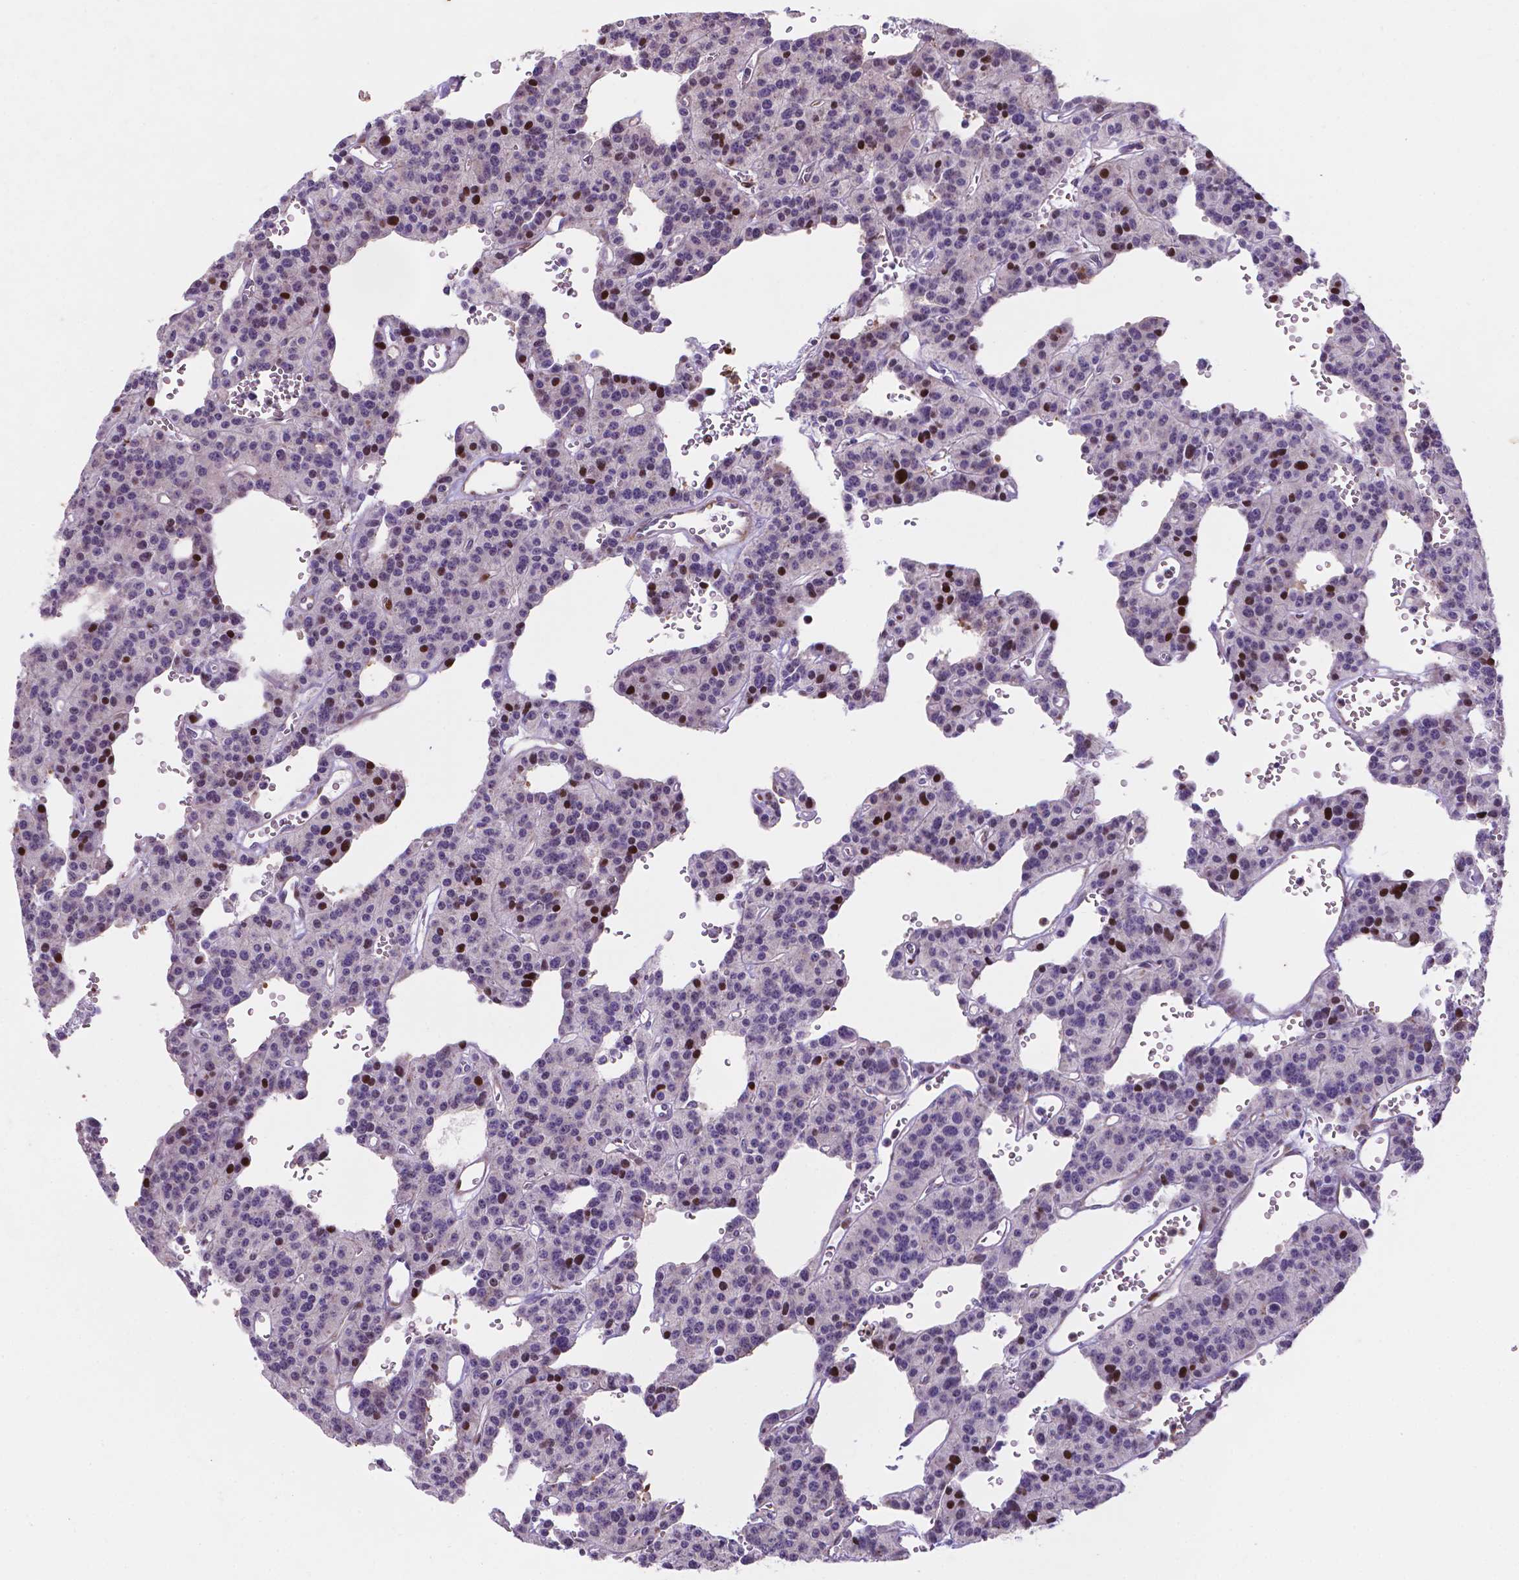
{"staining": {"intensity": "strong", "quantity": "<25%", "location": "nuclear"}, "tissue": "carcinoid", "cell_type": "Tumor cells", "image_type": "cancer", "snomed": [{"axis": "morphology", "description": "Carcinoid, malignant, NOS"}, {"axis": "topography", "description": "Lung"}], "caption": "Malignant carcinoid stained for a protein (brown) demonstrates strong nuclear positive staining in about <25% of tumor cells.", "gene": "TM4SF20", "patient": {"sex": "female", "age": 71}}